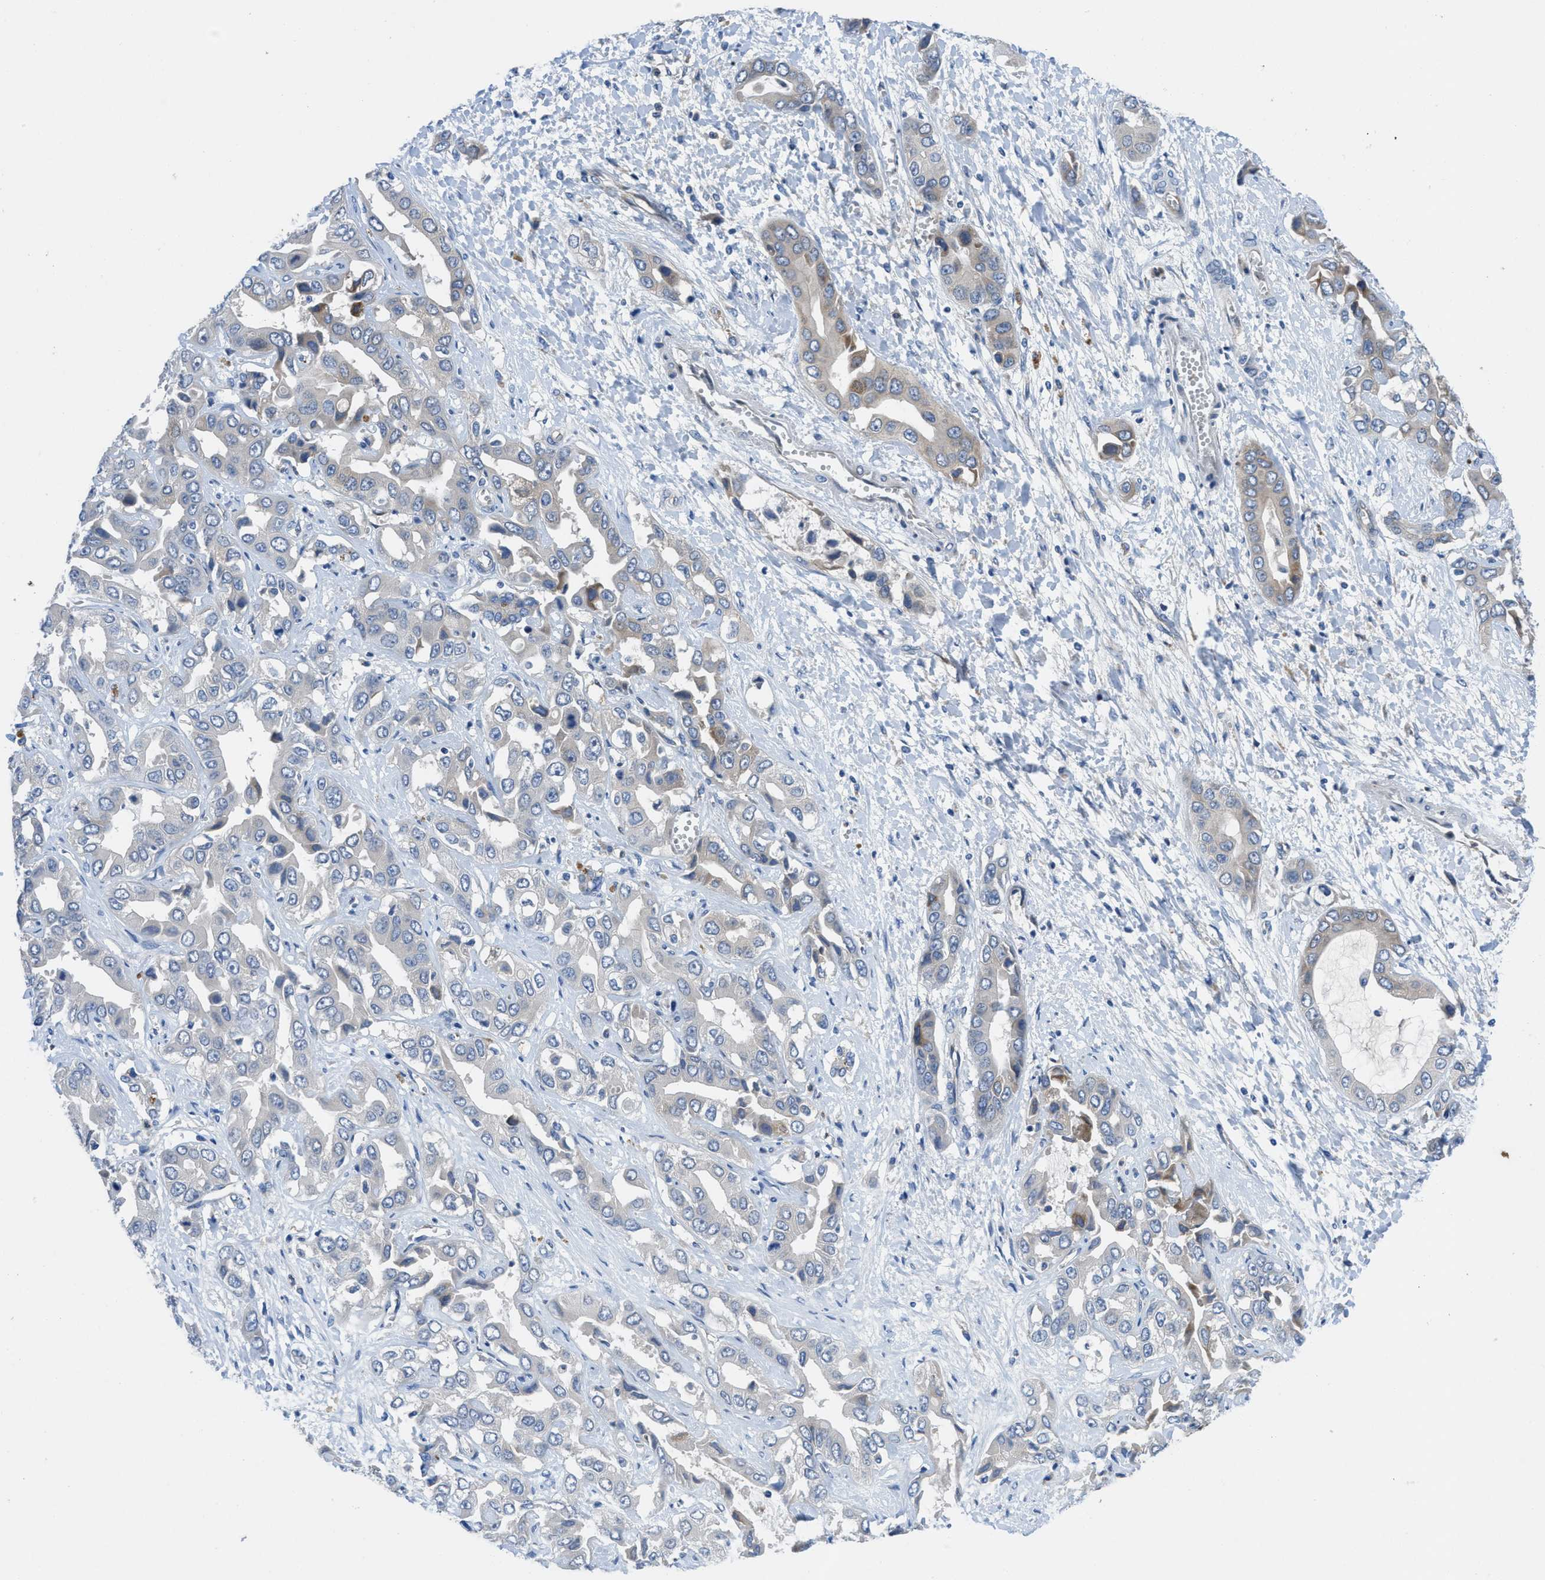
{"staining": {"intensity": "moderate", "quantity": "<25%", "location": "cytoplasmic/membranous"}, "tissue": "liver cancer", "cell_type": "Tumor cells", "image_type": "cancer", "snomed": [{"axis": "morphology", "description": "Cholangiocarcinoma"}, {"axis": "topography", "description": "Liver"}], "caption": "Immunohistochemistry (IHC) image of neoplastic tissue: human liver cancer stained using IHC shows low levels of moderate protein expression localized specifically in the cytoplasmic/membranous of tumor cells, appearing as a cytoplasmic/membranous brown color.", "gene": "PGR", "patient": {"sex": "female", "age": 52}}